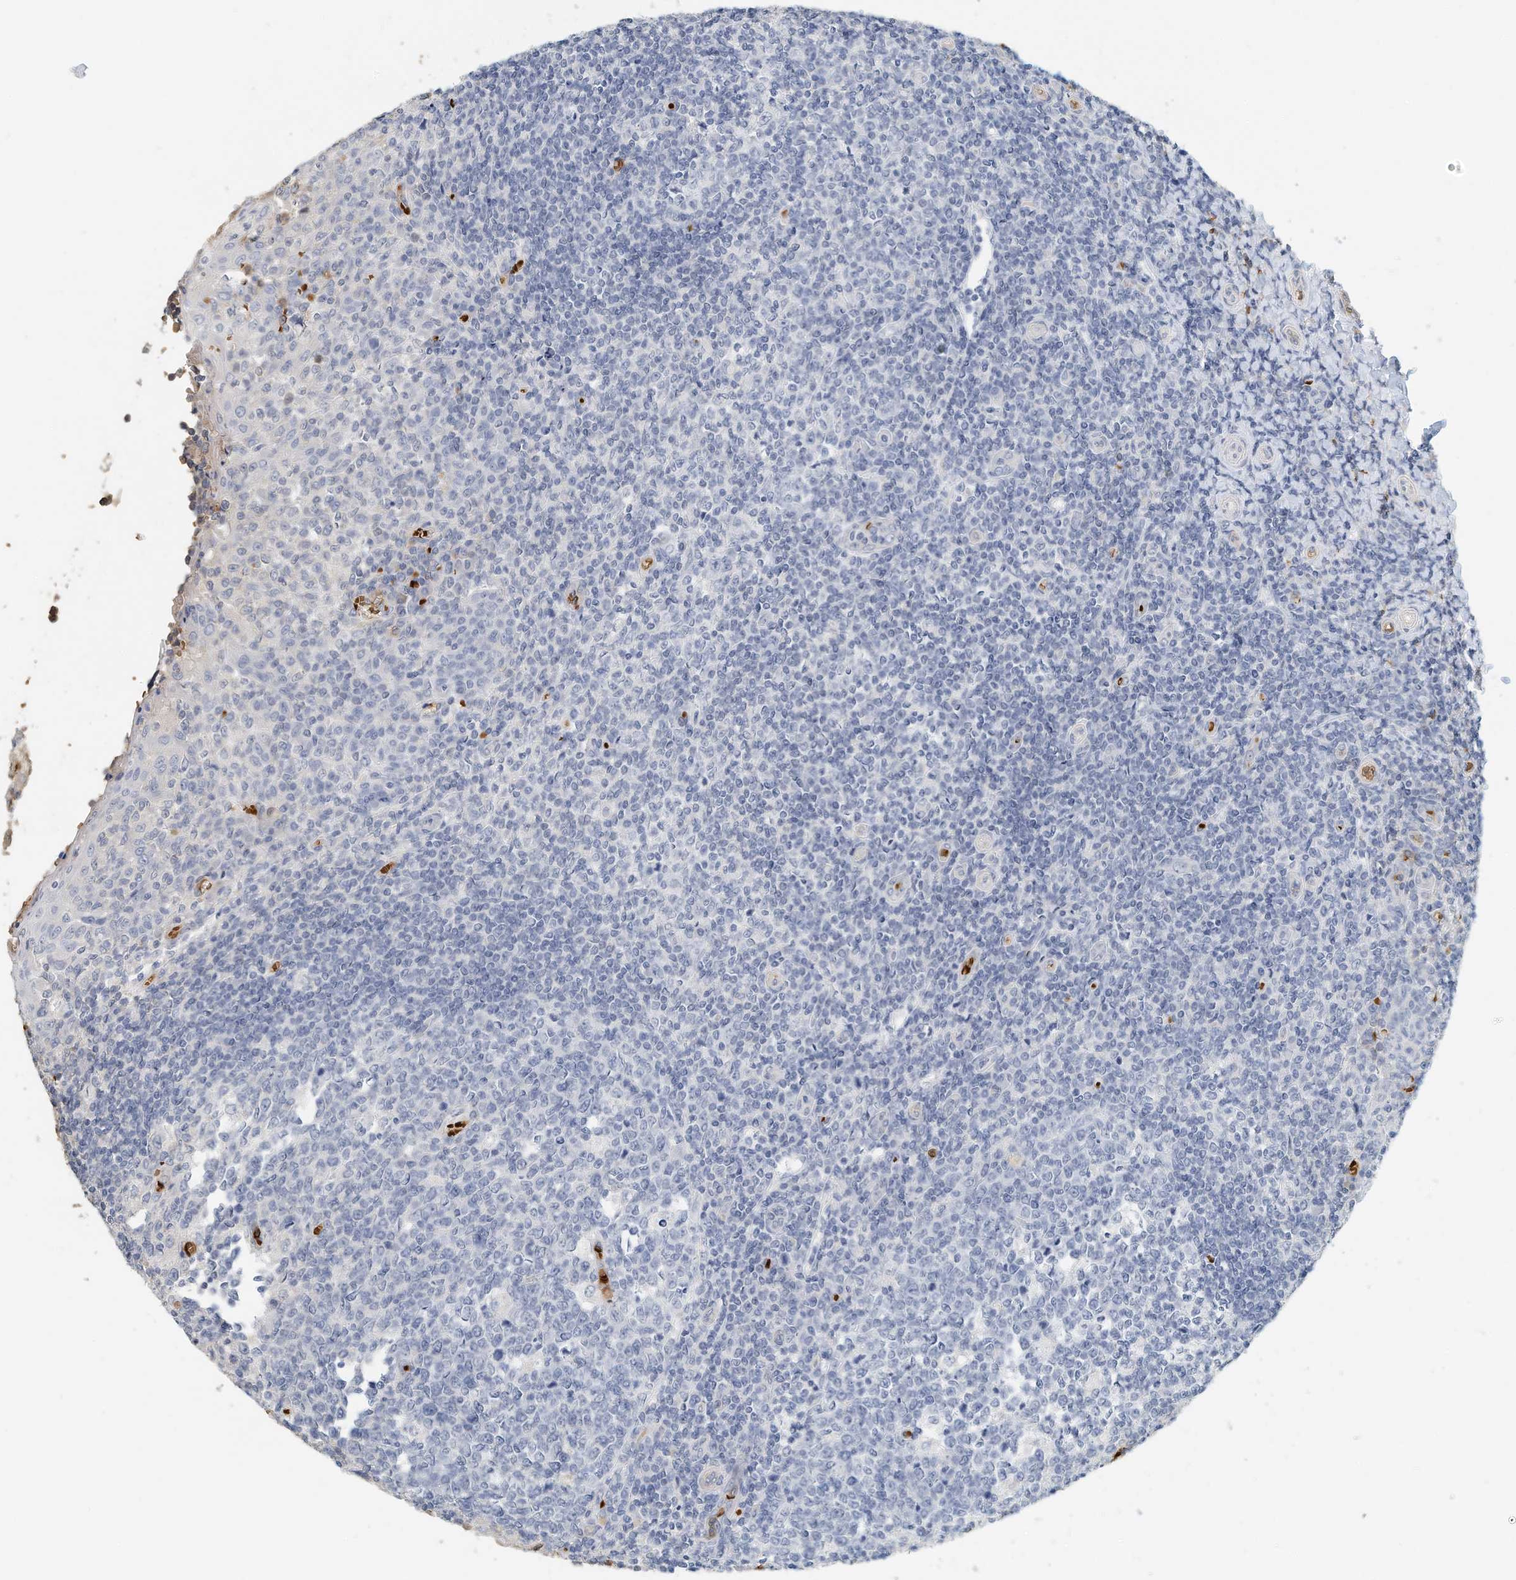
{"staining": {"intensity": "negative", "quantity": "none", "location": "none"}, "tissue": "tonsil", "cell_type": "Germinal center cells", "image_type": "normal", "snomed": [{"axis": "morphology", "description": "Normal tissue, NOS"}, {"axis": "topography", "description": "Tonsil"}], "caption": "Germinal center cells are negative for protein expression in normal human tonsil.", "gene": "RCAN3", "patient": {"sex": "female", "age": 19}}